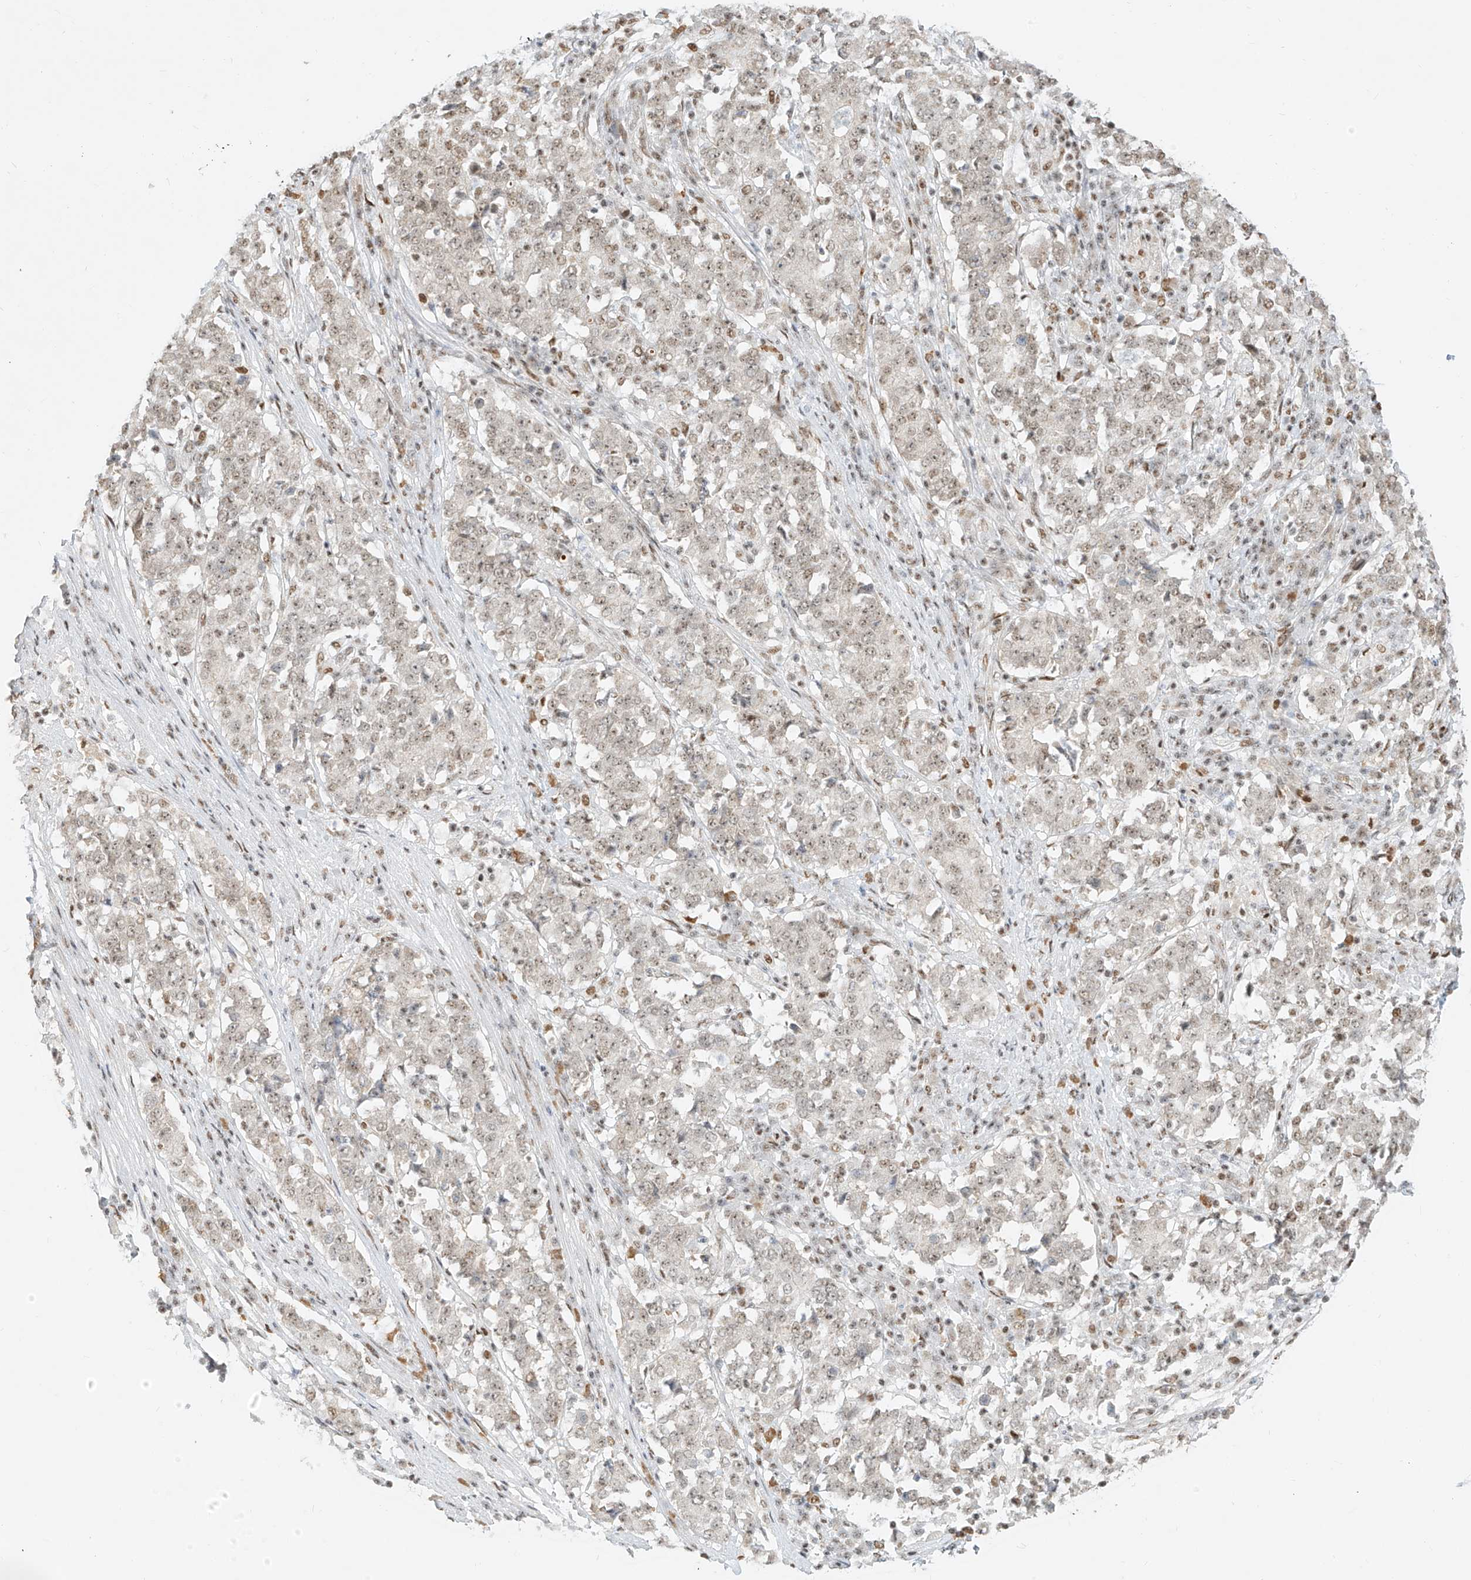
{"staining": {"intensity": "weak", "quantity": "<25%", "location": "nuclear"}, "tissue": "stomach cancer", "cell_type": "Tumor cells", "image_type": "cancer", "snomed": [{"axis": "morphology", "description": "Adenocarcinoma, NOS"}, {"axis": "topography", "description": "Stomach"}], "caption": "Immunohistochemistry of stomach adenocarcinoma shows no positivity in tumor cells. (Brightfield microscopy of DAB immunohistochemistry at high magnification).", "gene": "NHSL1", "patient": {"sex": "male", "age": 59}}